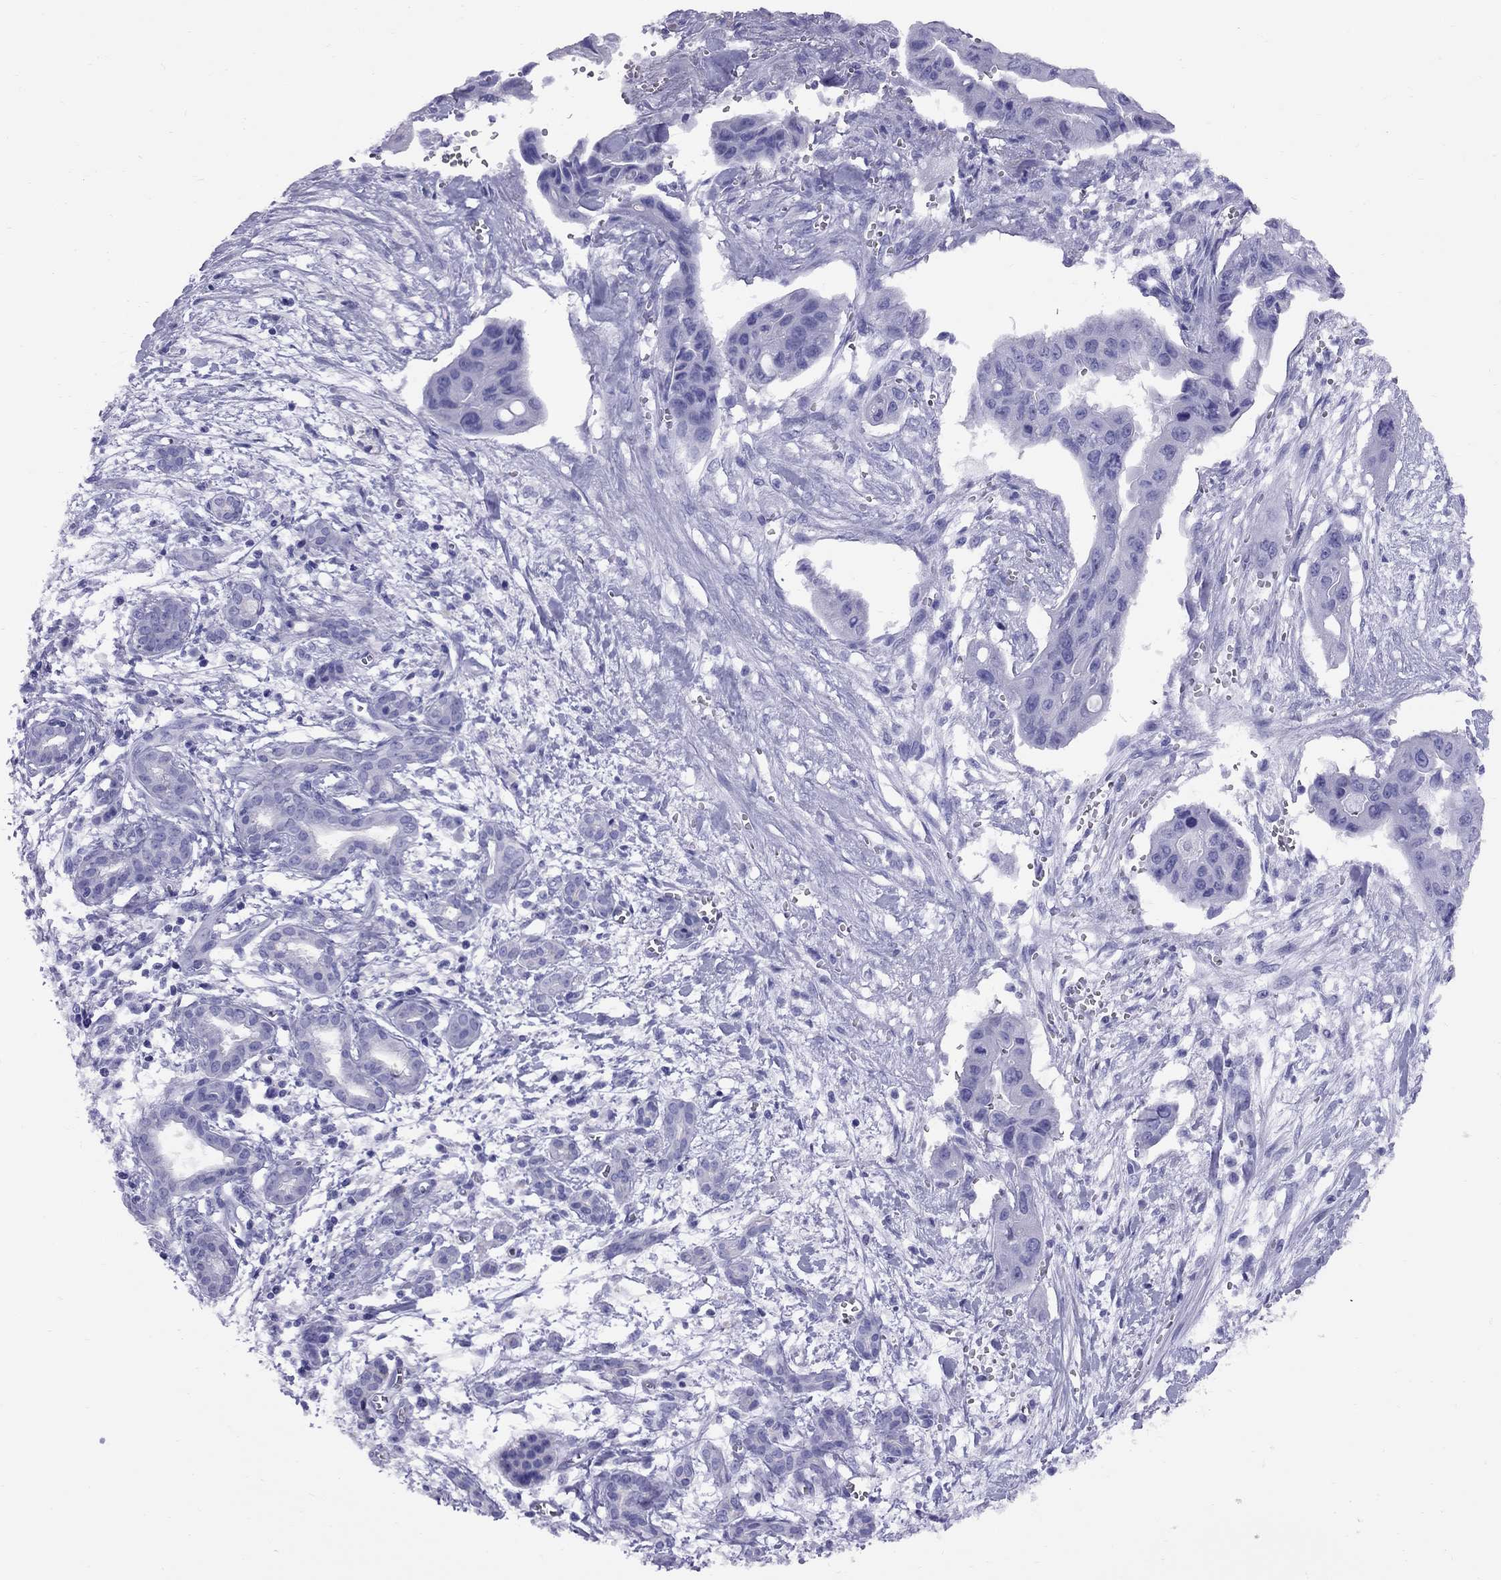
{"staining": {"intensity": "negative", "quantity": "none", "location": "none"}, "tissue": "pancreatic cancer", "cell_type": "Tumor cells", "image_type": "cancer", "snomed": [{"axis": "morphology", "description": "Adenocarcinoma, NOS"}, {"axis": "topography", "description": "Pancreas"}], "caption": "DAB (3,3'-diaminobenzidine) immunohistochemical staining of pancreatic adenocarcinoma reveals no significant staining in tumor cells.", "gene": "AVPR1B", "patient": {"sex": "male", "age": 60}}